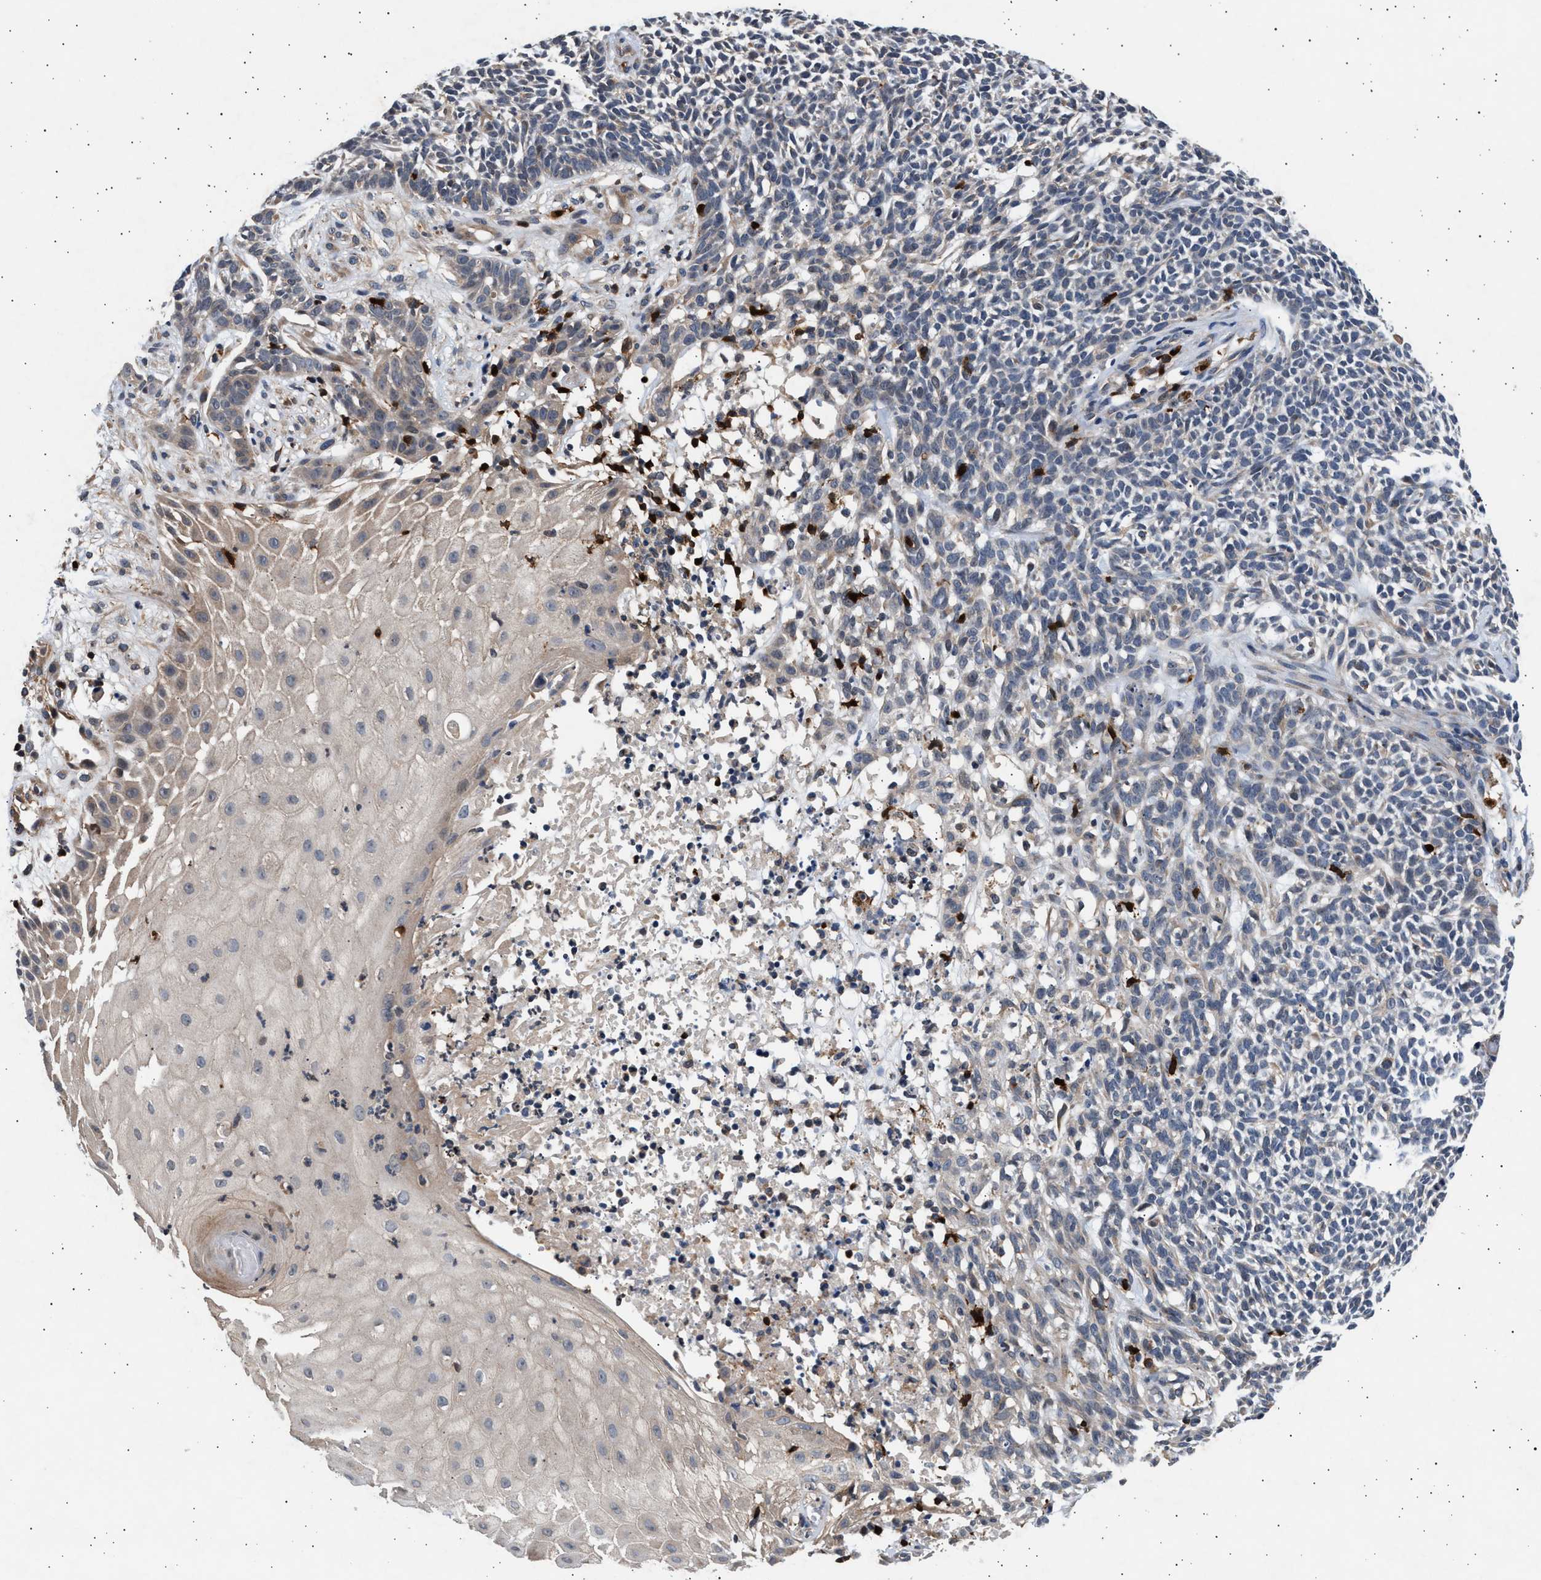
{"staining": {"intensity": "negative", "quantity": "none", "location": "none"}, "tissue": "skin cancer", "cell_type": "Tumor cells", "image_type": "cancer", "snomed": [{"axis": "morphology", "description": "Basal cell carcinoma"}, {"axis": "topography", "description": "Skin"}], "caption": "Immunohistochemistry image of human basal cell carcinoma (skin) stained for a protein (brown), which reveals no positivity in tumor cells. Nuclei are stained in blue.", "gene": "GRAP2", "patient": {"sex": "female", "age": 84}}